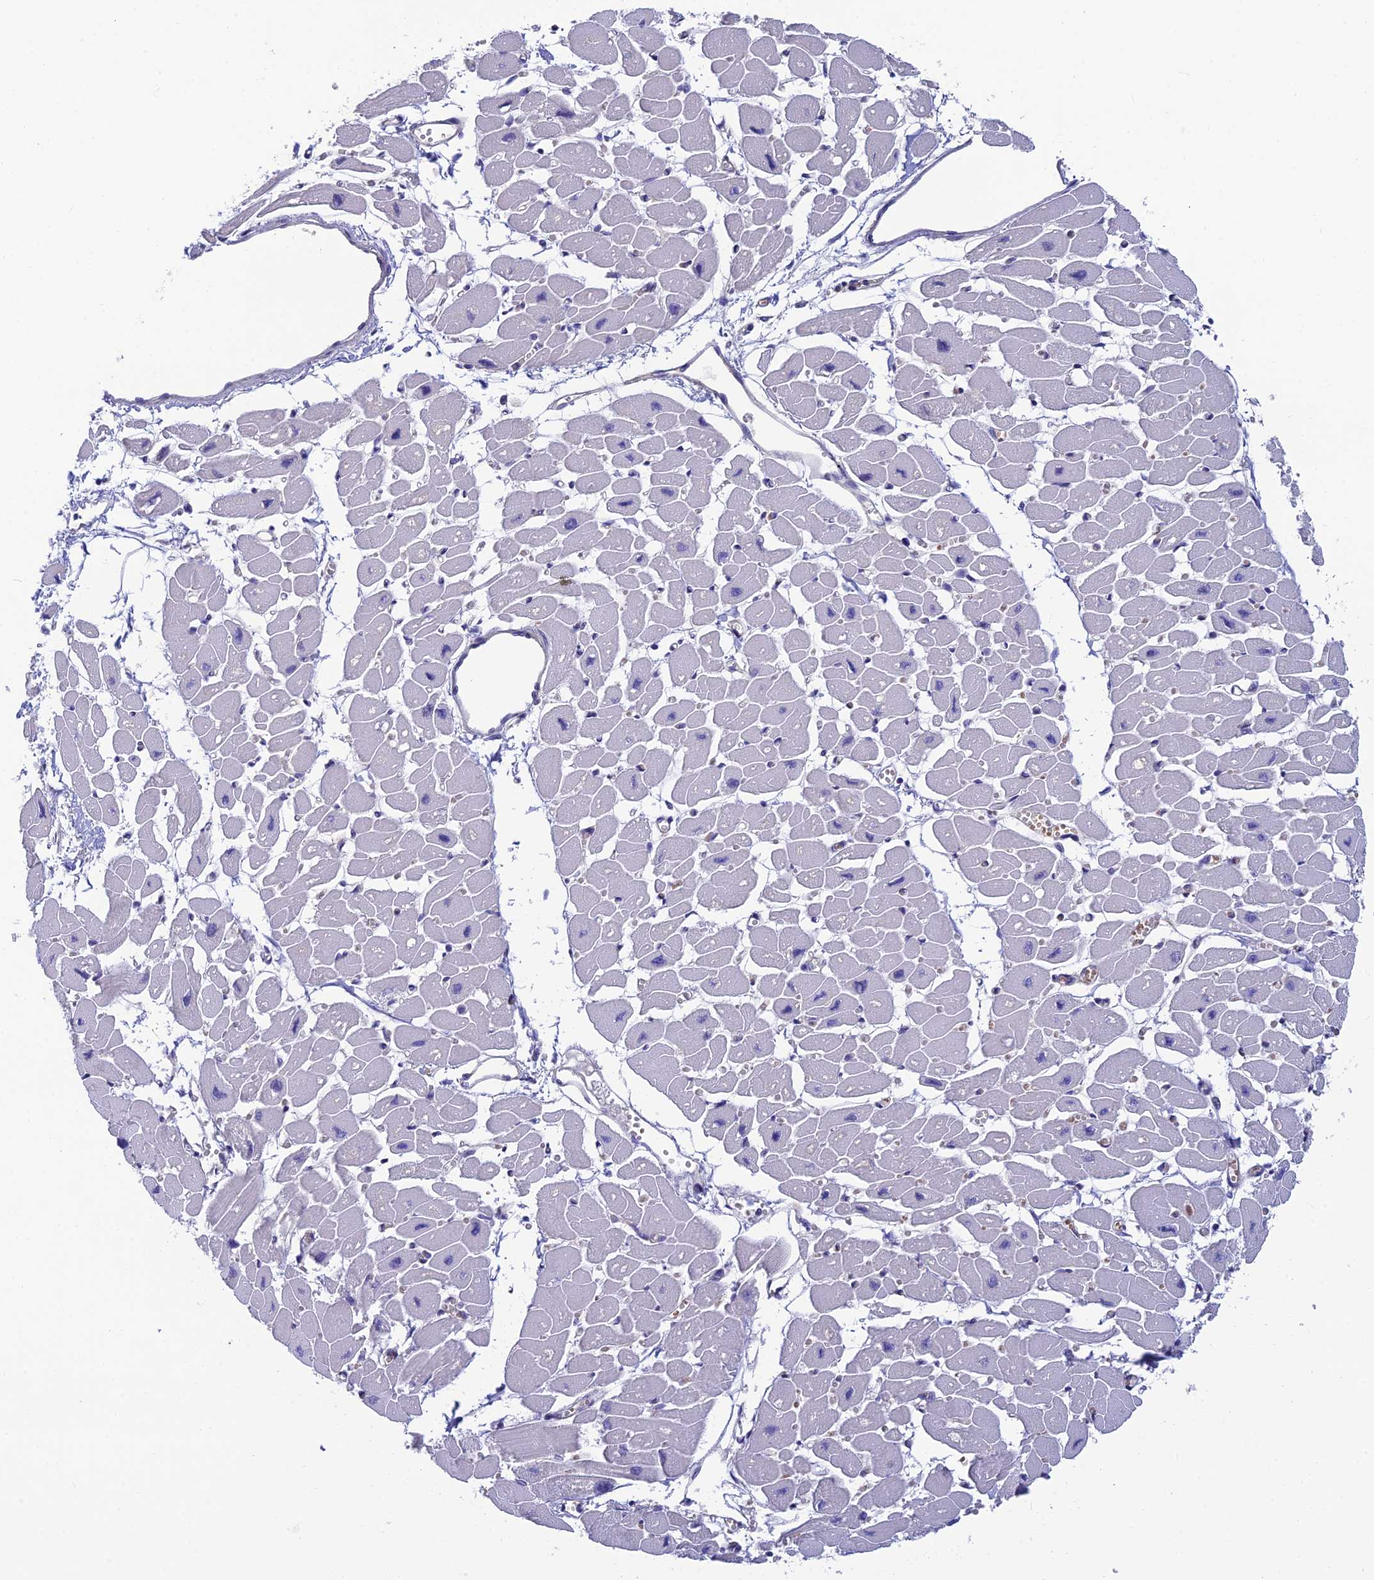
{"staining": {"intensity": "negative", "quantity": "none", "location": "none"}, "tissue": "heart muscle", "cell_type": "Cardiomyocytes", "image_type": "normal", "snomed": [{"axis": "morphology", "description": "Normal tissue, NOS"}, {"axis": "topography", "description": "Heart"}], "caption": "Micrograph shows no protein expression in cardiomyocytes of benign heart muscle. The staining is performed using DAB brown chromogen with nuclei counter-stained in using hematoxylin.", "gene": "MACIR", "patient": {"sex": "female", "age": 54}}